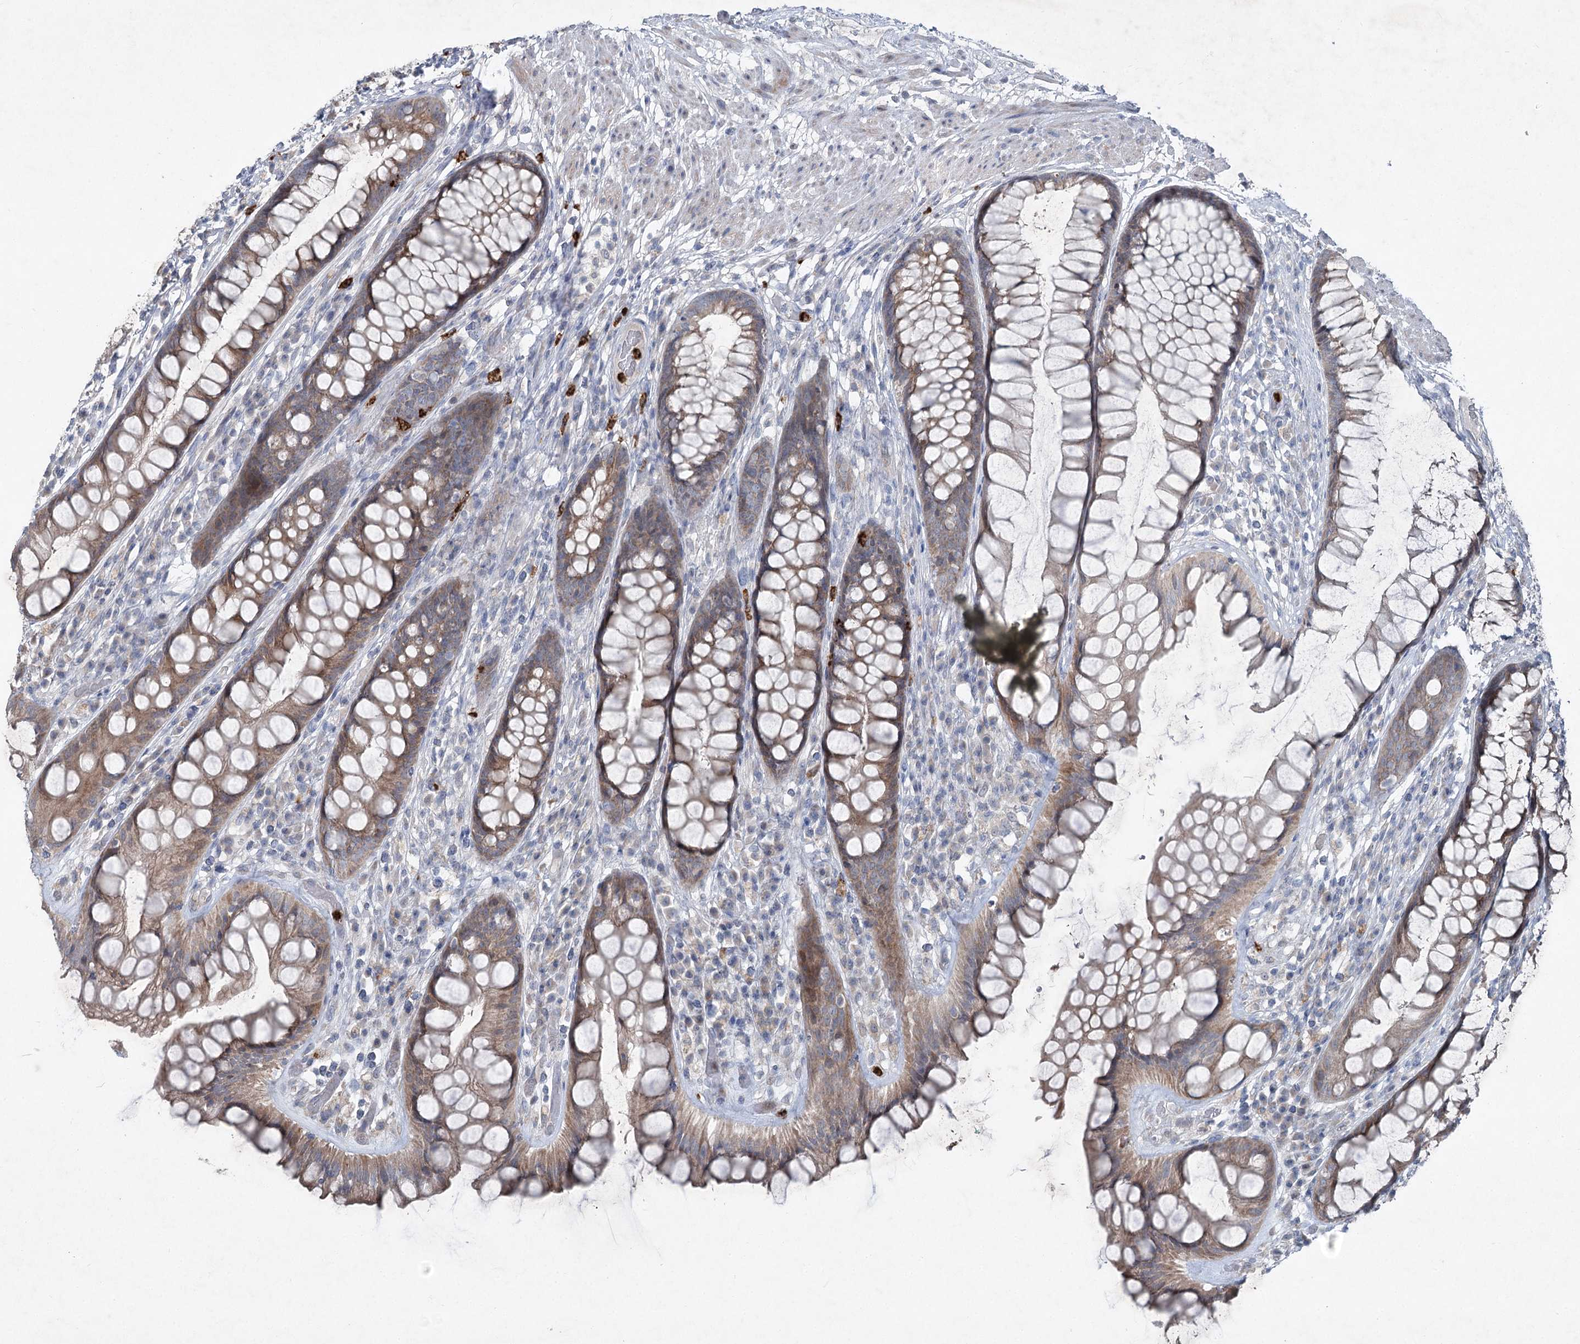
{"staining": {"intensity": "moderate", "quantity": ">75%", "location": "cytoplasmic/membranous"}, "tissue": "rectum", "cell_type": "Glandular cells", "image_type": "normal", "snomed": [{"axis": "morphology", "description": "Normal tissue, NOS"}, {"axis": "topography", "description": "Rectum"}], "caption": "Brown immunohistochemical staining in unremarkable rectum displays moderate cytoplasmic/membranous positivity in approximately >75% of glandular cells. (Stains: DAB in brown, nuclei in blue, Microscopy: brightfield microscopy at high magnification).", "gene": "ENSG00000285330", "patient": {"sex": "male", "age": 74}}